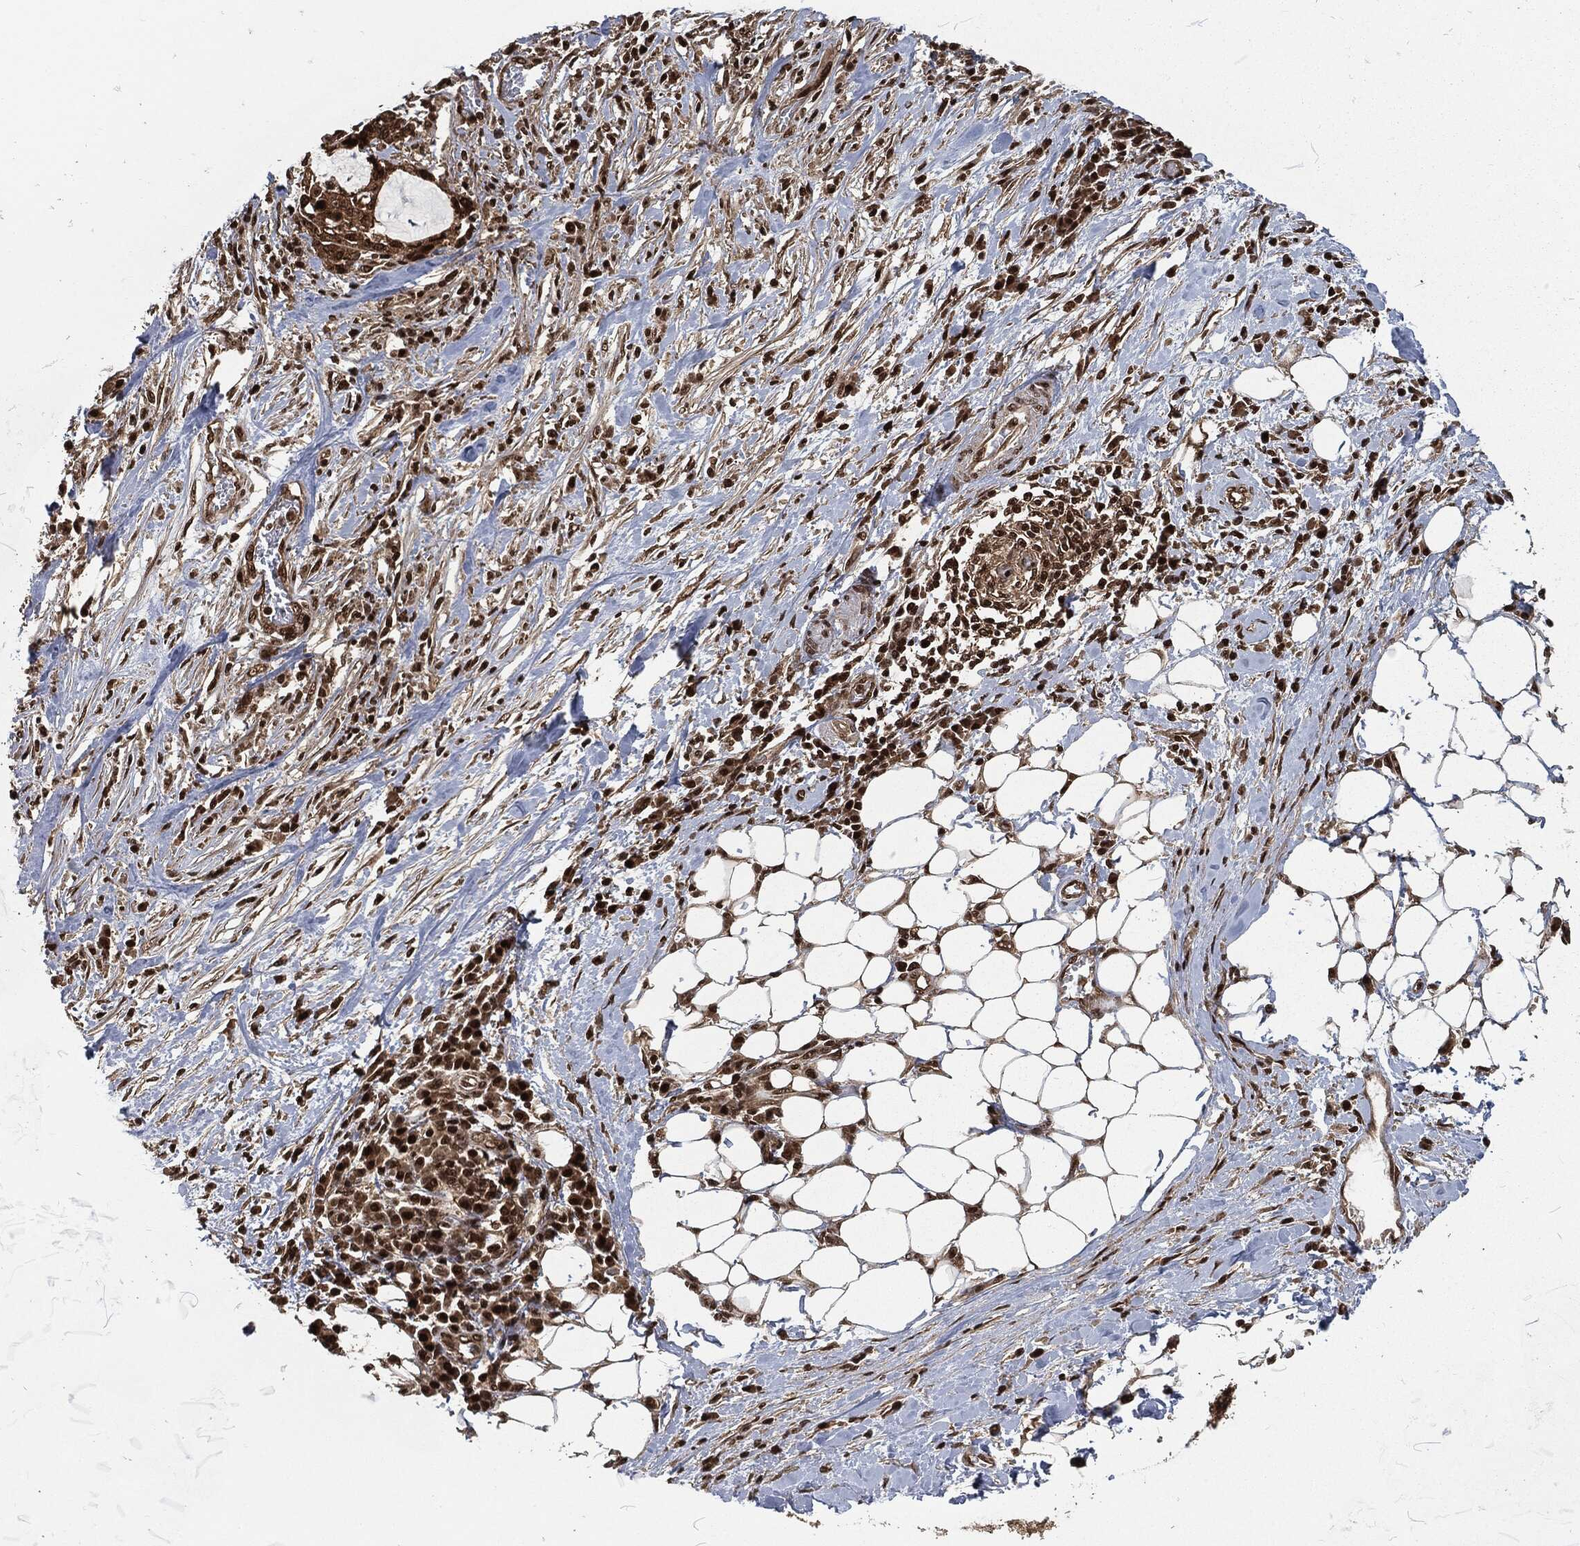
{"staining": {"intensity": "strong", "quantity": ">75%", "location": "cytoplasmic/membranous,nuclear"}, "tissue": "stomach cancer", "cell_type": "Tumor cells", "image_type": "cancer", "snomed": [{"axis": "morphology", "description": "Adenocarcinoma, NOS"}, {"axis": "topography", "description": "Stomach"}], "caption": "Strong cytoplasmic/membranous and nuclear positivity for a protein is appreciated in about >75% of tumor cells of stomach cancer (adenocarcinoma) using immunohistochemistry.", "gene": "NGRN", "patient": {"sex": "male", "age": 54}}